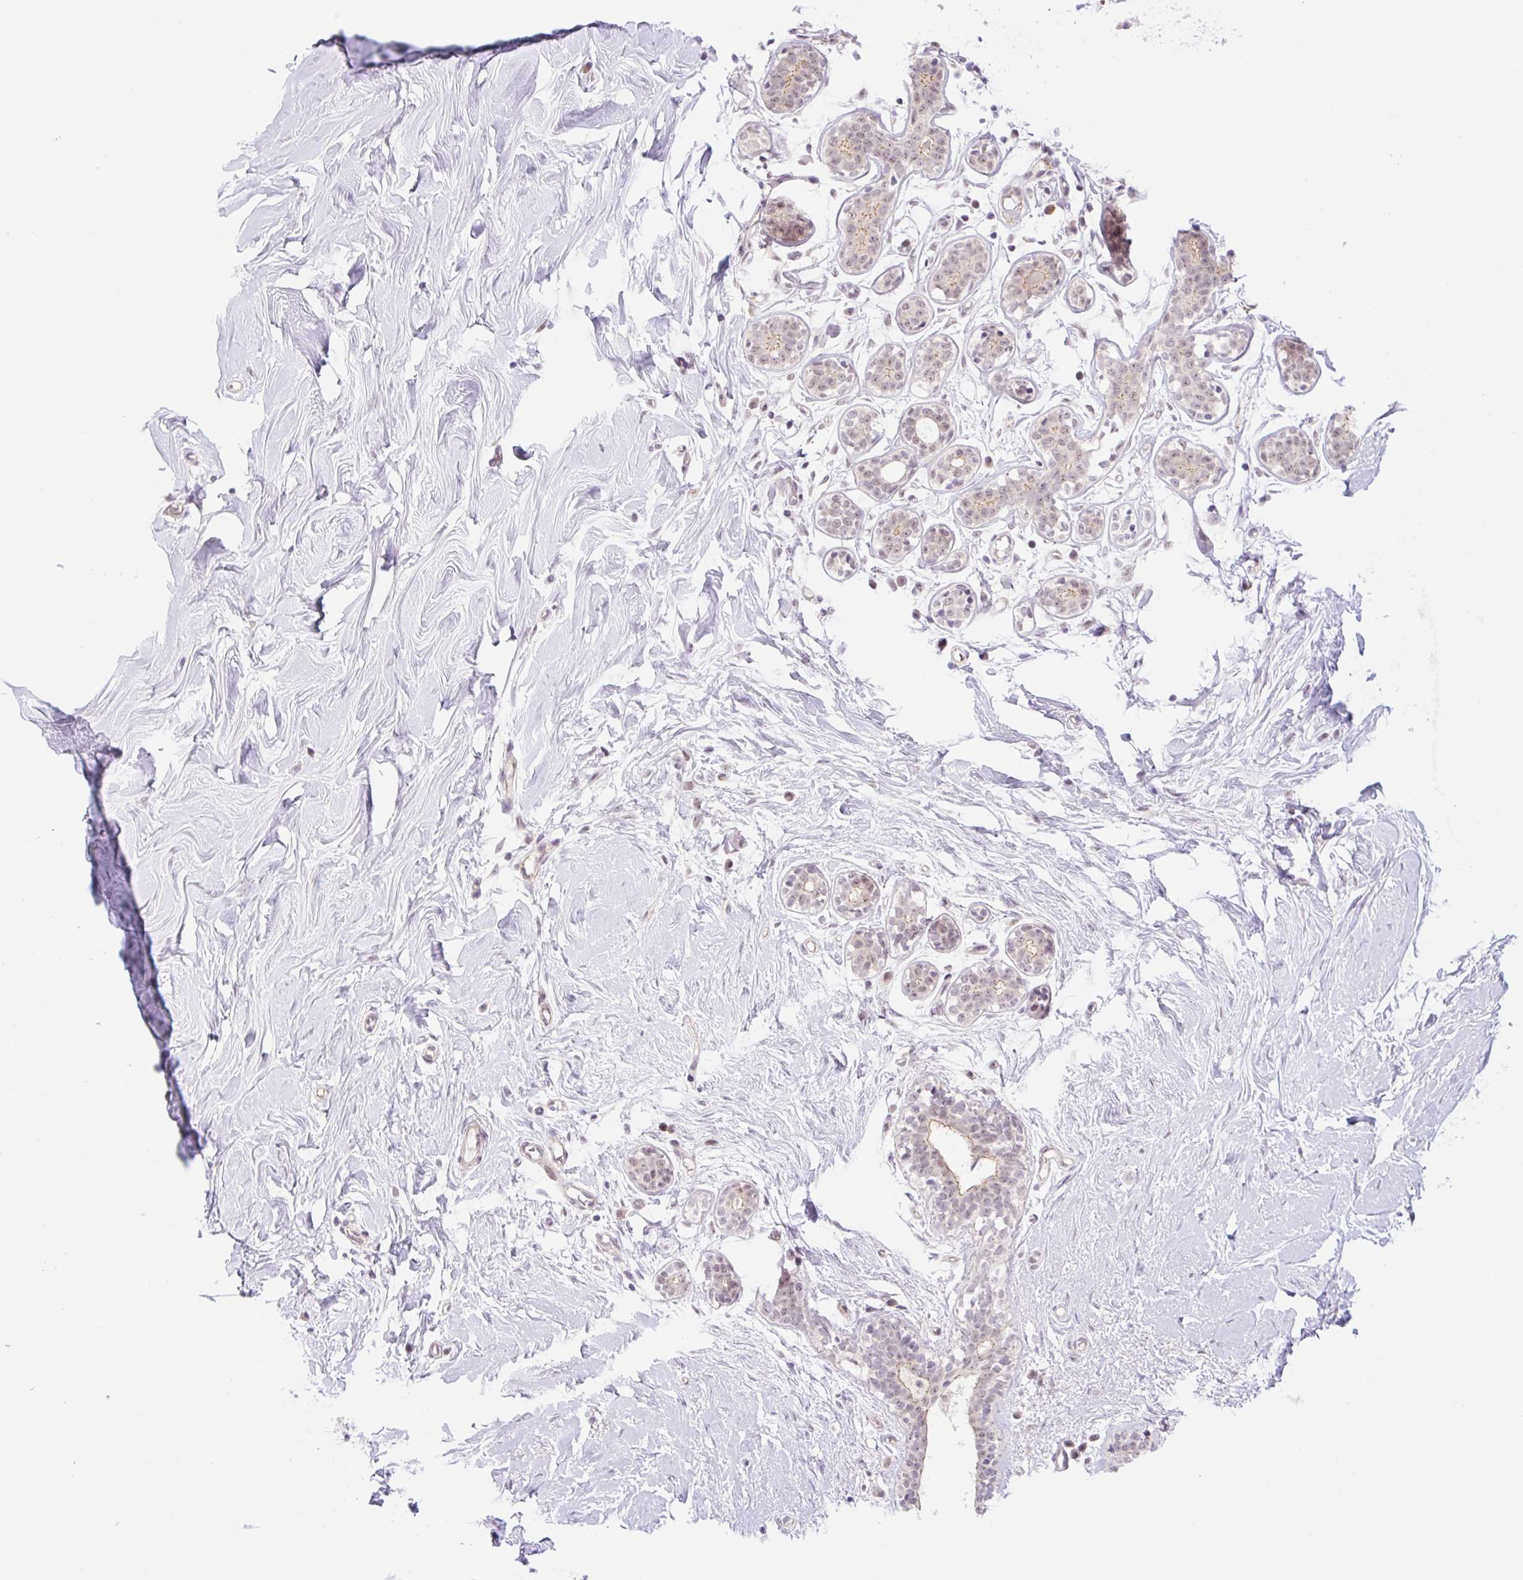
{"staining": {"intensity": "negative", "quantity": "none", "location": "none"}, "tissue": "breast", "cell_type": "Adipocytes", "image_type": "normal", "snomed": [{"axis": "morphology", "description": "Normal tissue, NOS"}, {"axis": "topography", "description": "Breast"}], "caption": "A histopathology image of human breast is negative for staining in adipocytes.", "gene": "ICE1", "patient": {"sex": "female", "age": 27}}